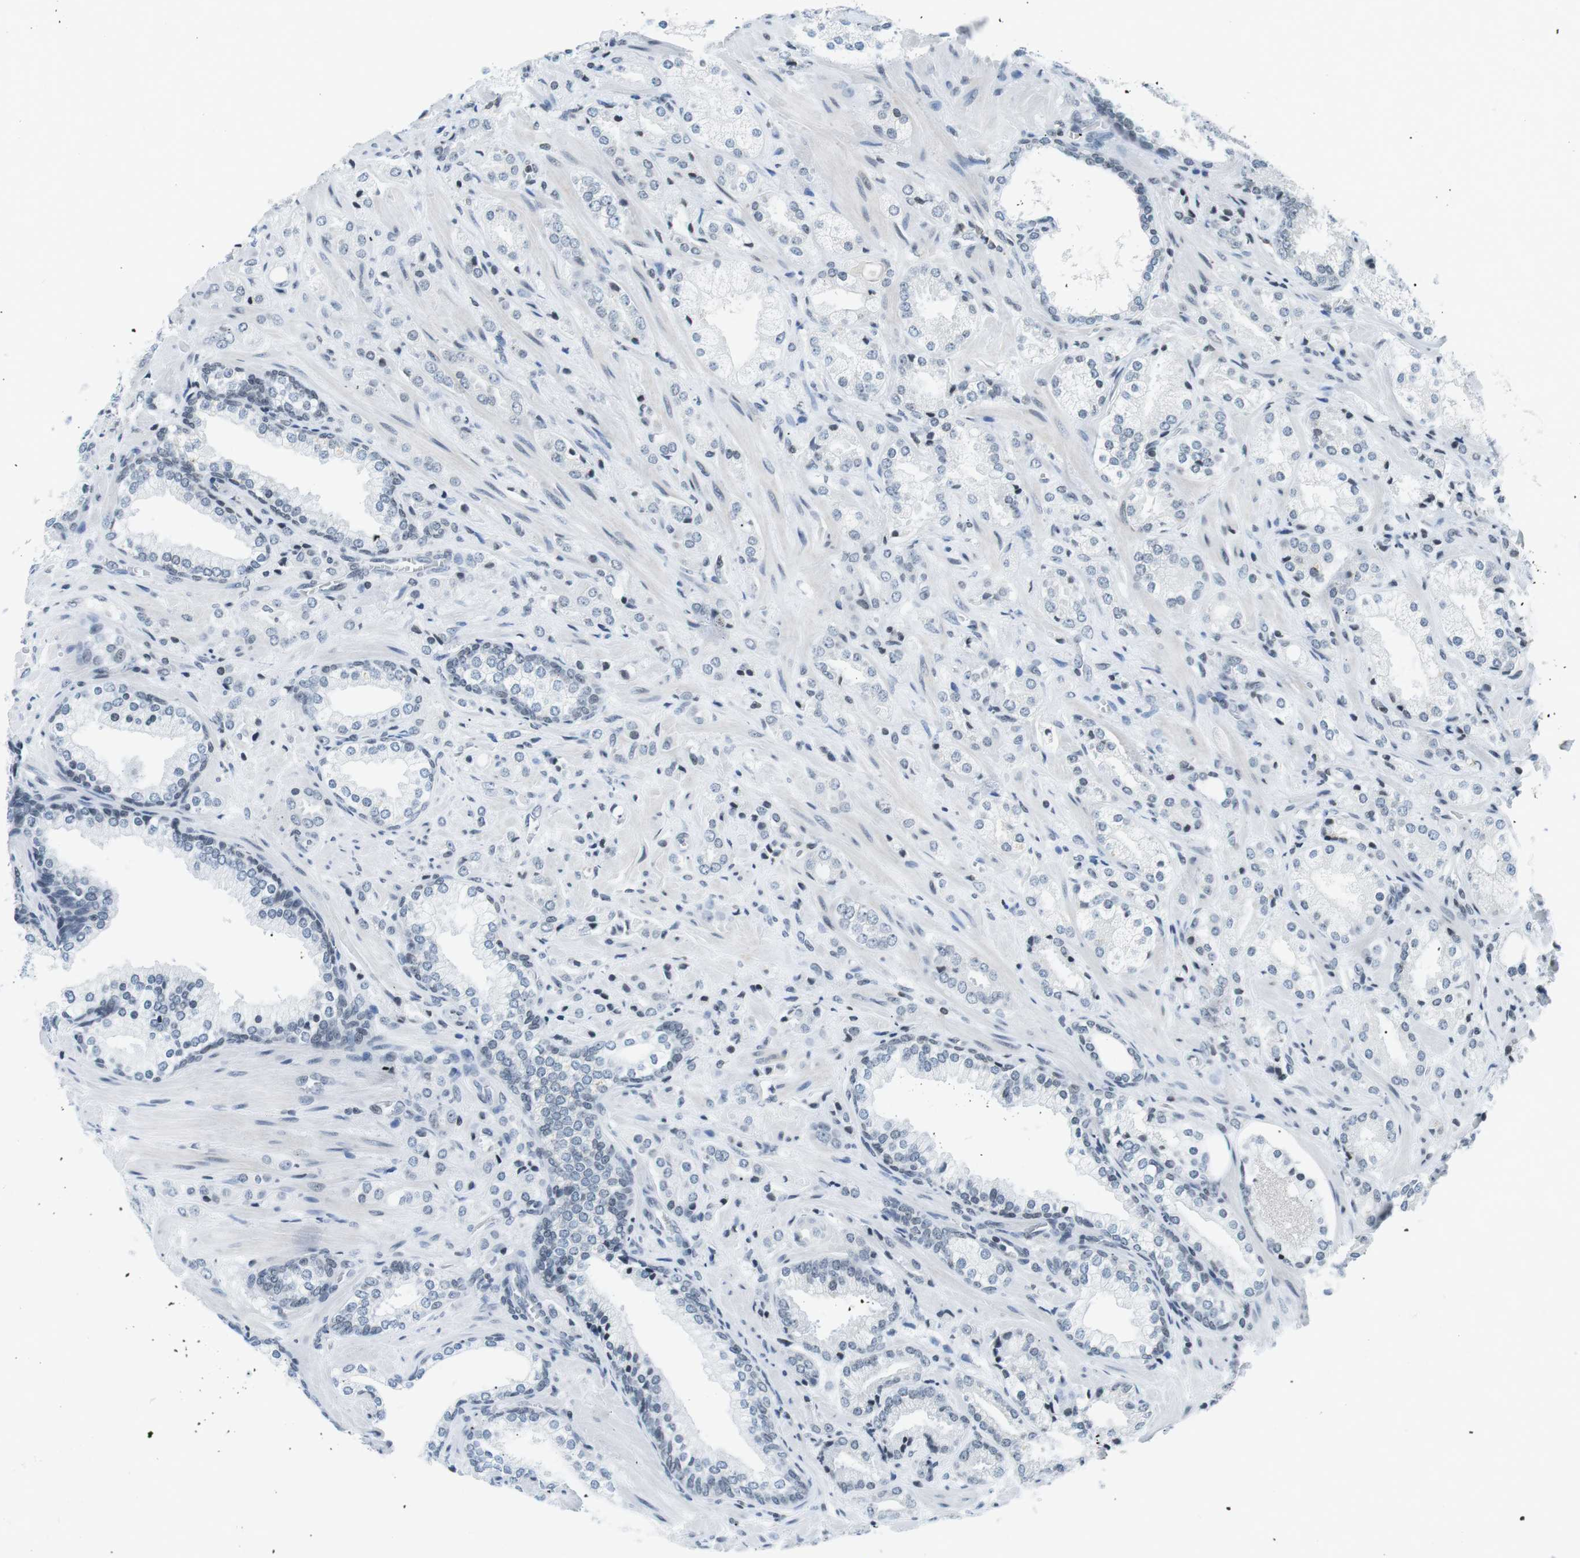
{"staining": {"intensity": "negative", "quantity": "none", "location": "none"}, "tissue": "prostate cancer", "cell_type": "Tumor cells", "image_type": "cancer", "snomed": [{"axis": "morphology", "description": "Adenocarcinoma, High grade"}, {"axis": "topography", "description": "Prostate"}], "caption": "Human prostate high-grade adenocarcinoma stained for a protein using immunohistochemistry displays no staining in tumor cells.", "gene": "E2F2", "patient": {"sex": "male", "age": 64}}